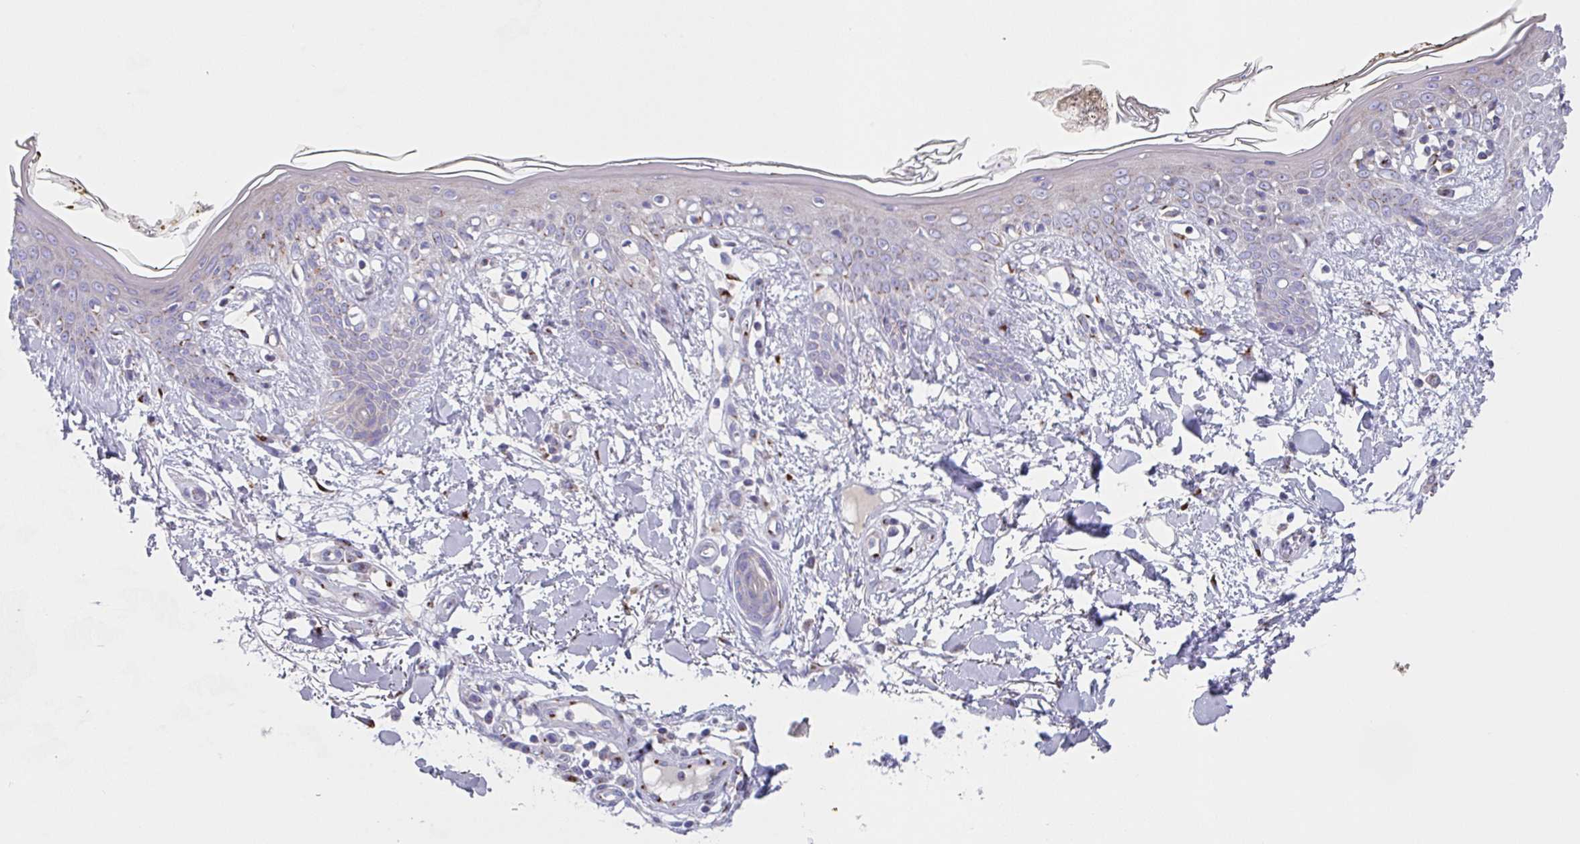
{"staining": {"intensity": "strong", "quantity": "25%-75%", "location": "cytoplasmic/membranous"}, "tissue": "skin", "cell_type": "Fibroblasts", "image_type": "normal", "snomed": [{"axis": "morphology", "description": "Normal tissue, NOS"}, {"axis": "topography", "description": "Skin"}], "caption": "IHC histopathology image of normal skin: human skin stained using immunohistochemistry exhibits high levels of strong protein expression localized specifically in the cytoplasmic/membranous of fibroblasts, appearing as a cytoplasmic/membranous brown color.", "gene": "PROSER3", "patient": {"sex": "female", "age": 34}}